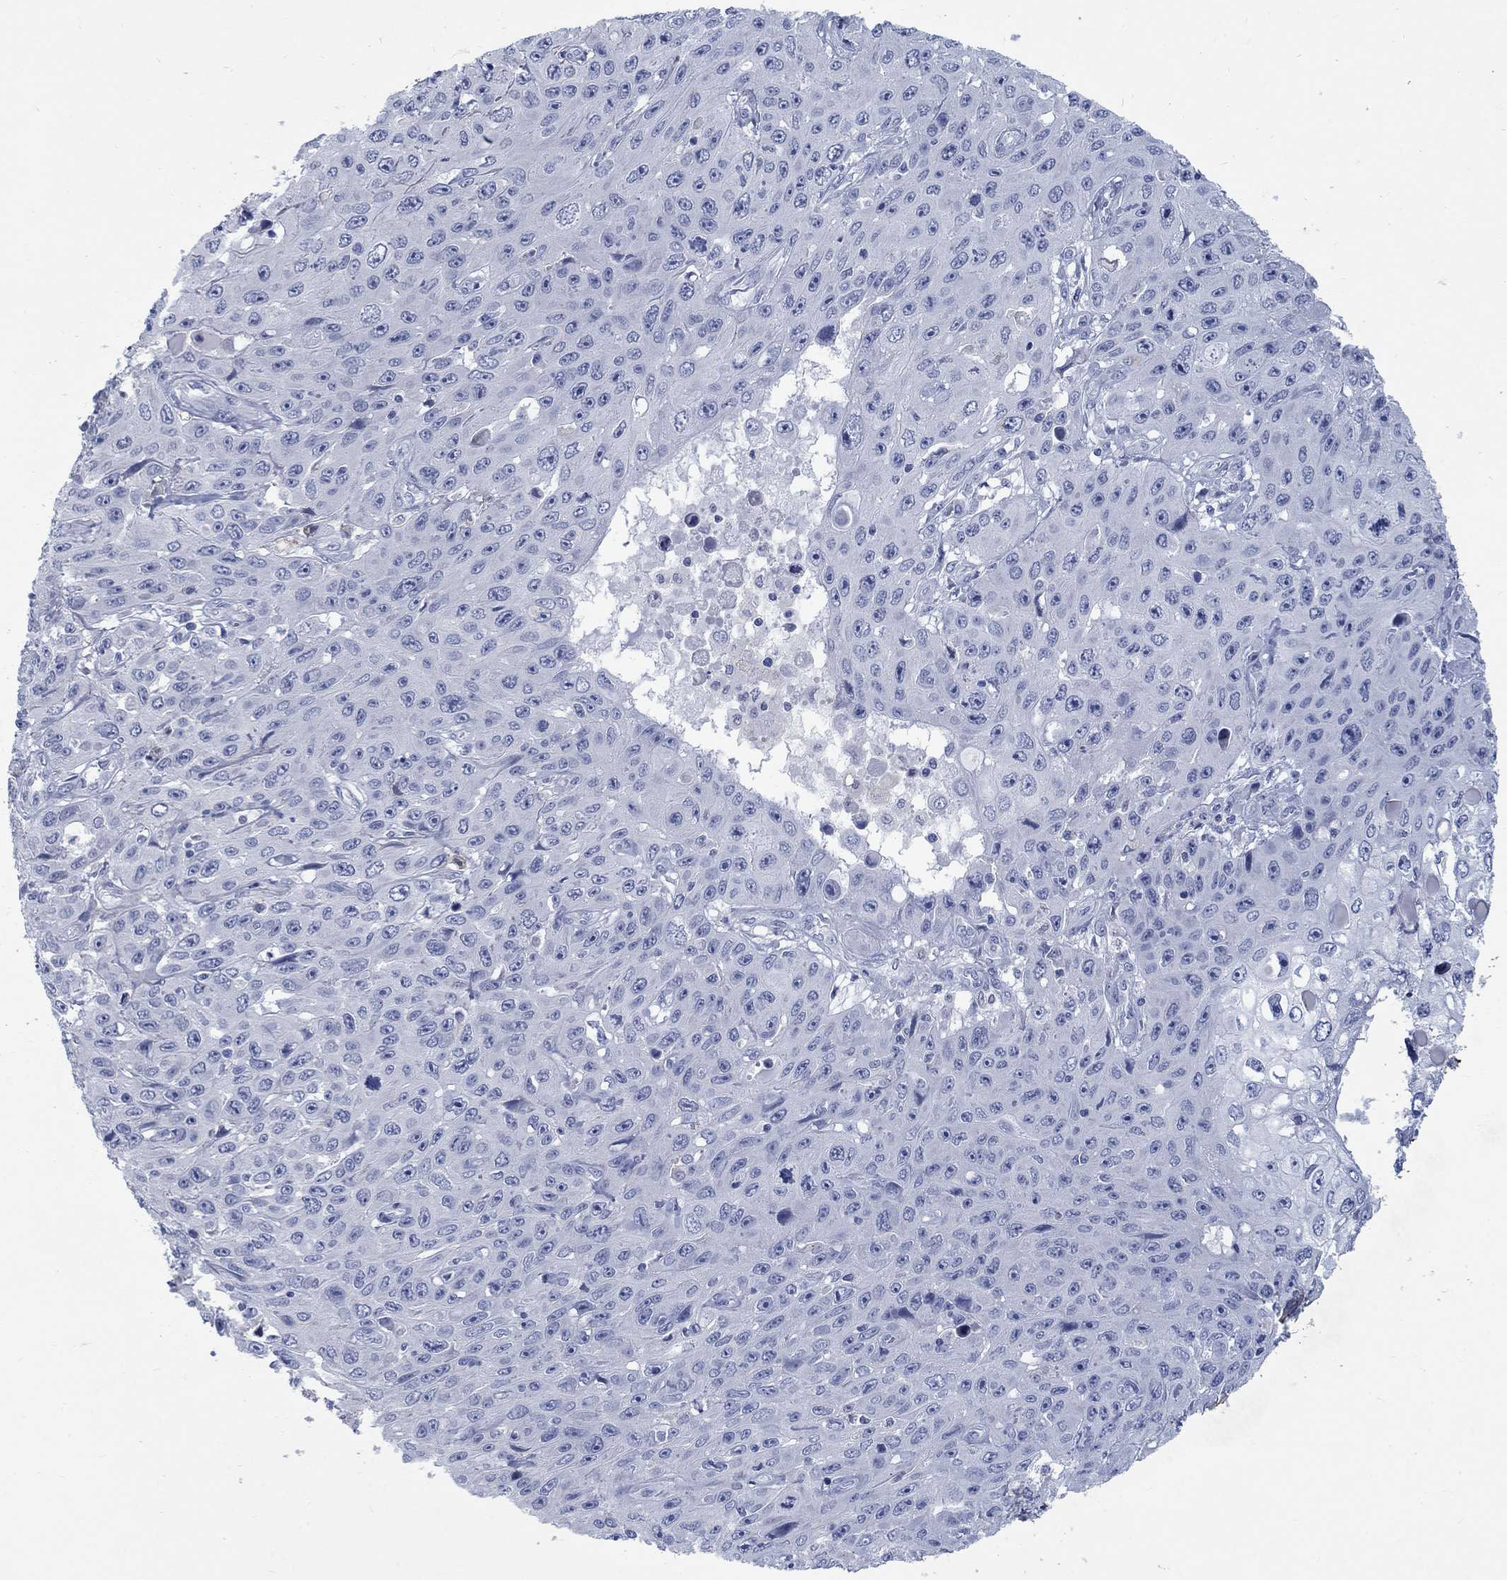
{"staining": {"intensity": "negative", "quantity": "none", "location": "none"}, "tissue": "skin cancer", "cell_type": "Tumor cells", "image_type": "cancer", "snomed": [{"axis": "morphology", "description": "Squamous cell carcinoma, NOS"}, {"axis": "topography", "description": "Skin"}], "caption": "IHC photomicrograph of human skin cancer stained for a protein (brown), which demonstrates no positivity in tumor cells.", "gene": "RFTN2", "patient": {"sex": "male", "age": 82}}